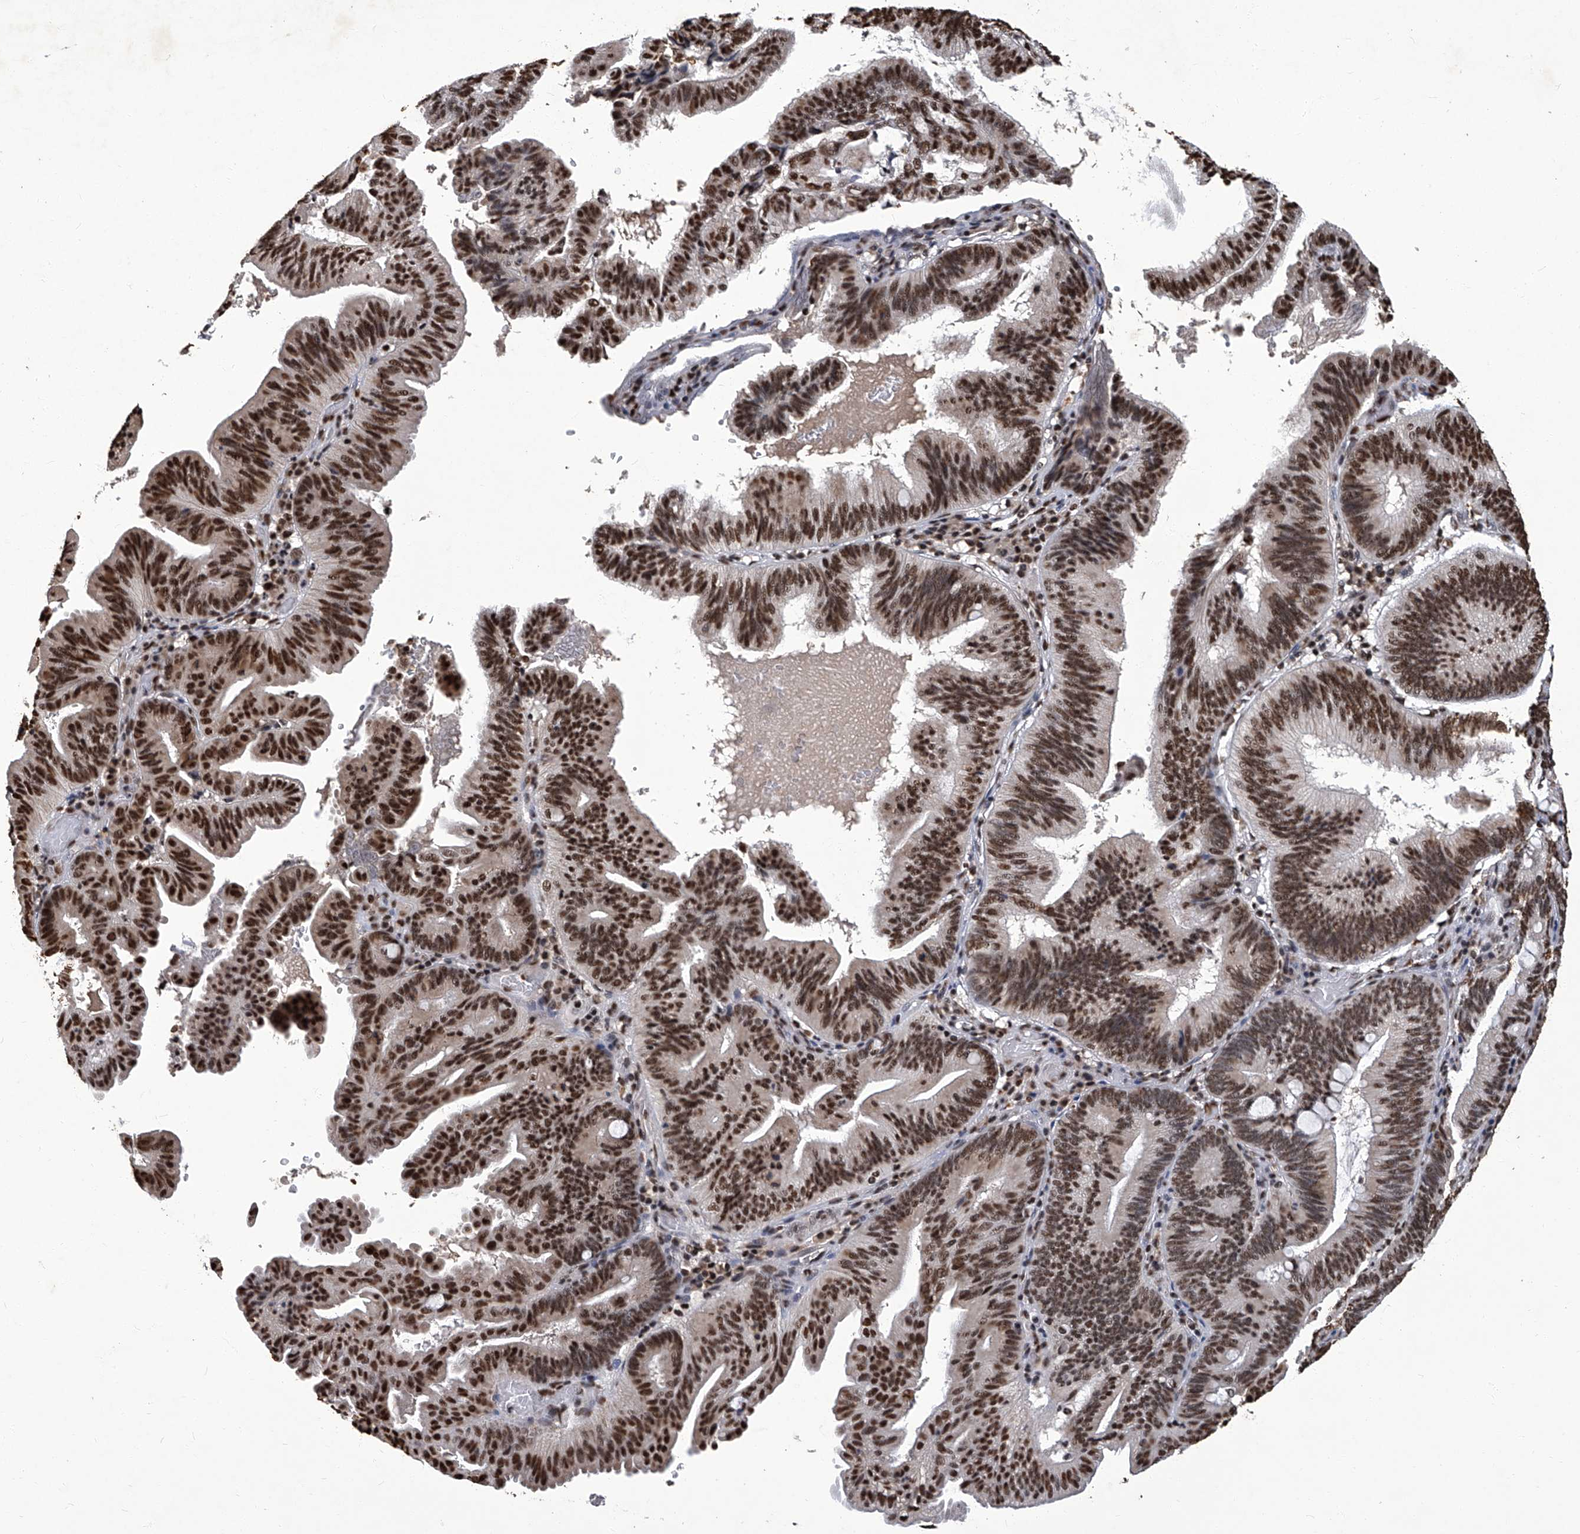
{"staining": {"intensity": "strong", "quantity": ">75%", "location": "nuclear"}, "tissue": "pancreatic cancer", "cell_type": "Tumor cells", "image_type": "cancer", "snomed": [{"axis": "morphology", "description": "Adenocarcinoma, NOS"}, {"axis": "topography", "description": "Pancreas"}], "caption": "Immunohistochemistry (IHC) staining of pancreatic cancer (adenocarcinoma), which demonstrates high levels of strong nuclear positivity in approximately >75% of tumor cells indicating strong nuclear protein staining. The staining was performed using DAB (brown) for protein detection and nuclei were counterstained in hematoxylin (blue).", "gene": "HBP1", "patient": {"sex": "male", "age": 82}}